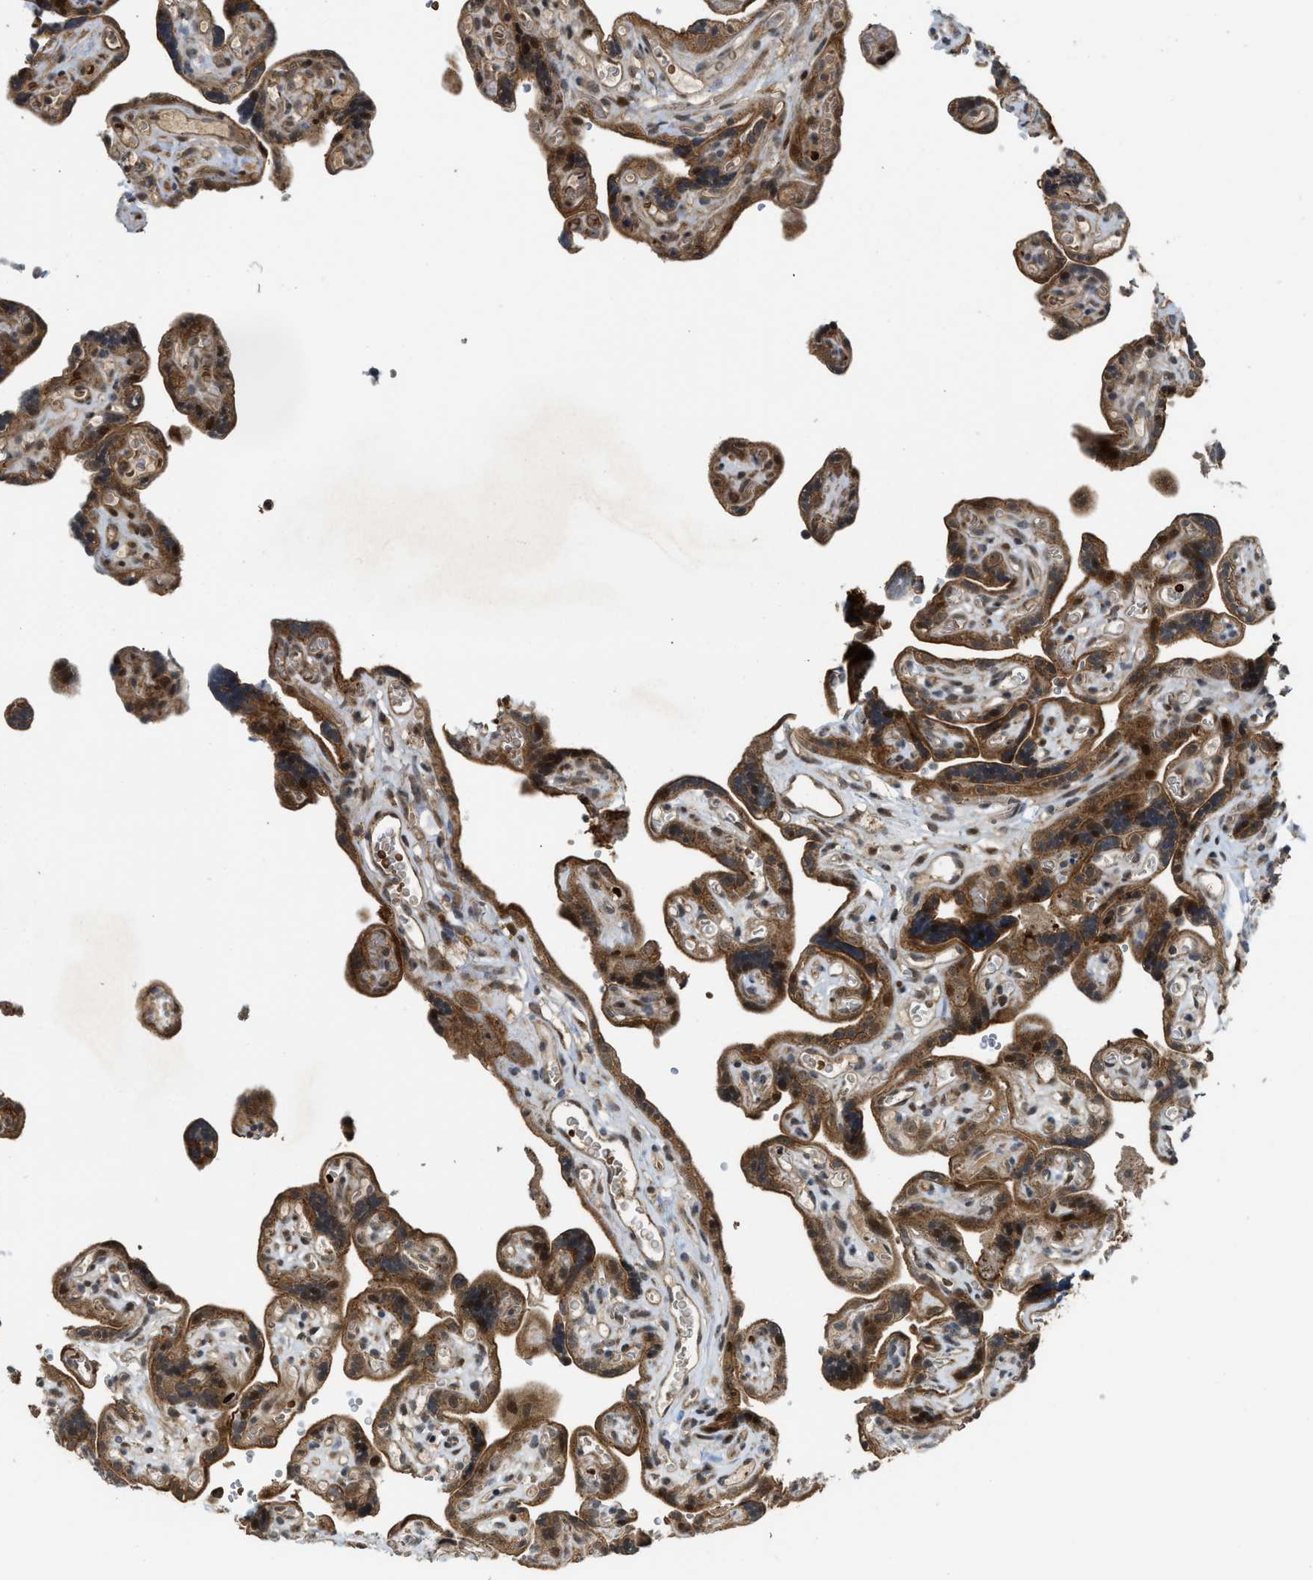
{"staining": {"intensity": "strong", "quantity": ">75%", "location": "cytoplasmic/membranous"}, "tissue": "placenta", "cell_type": "Decidual cells", "image_type": "normal", "snomed": [{"axis": "morphology", "description": "Normal tissue, NOS"}, {"axis": "topography", "description": "Placenta"}], "caption": "Immunohistochemistry staining of normal placenta, which exhibits high levels of strong cytoplasmic/membranous staining in about >75% of decidual cells indicating strong cytoplasmic/membranous protein positivity. The staining was performed using DAB (brown) for protein detection and nuclei were counterstained in hematoxylin (blue).", "gene": "DNAJC28", "patient": {"sex": "female", "age": 30}}